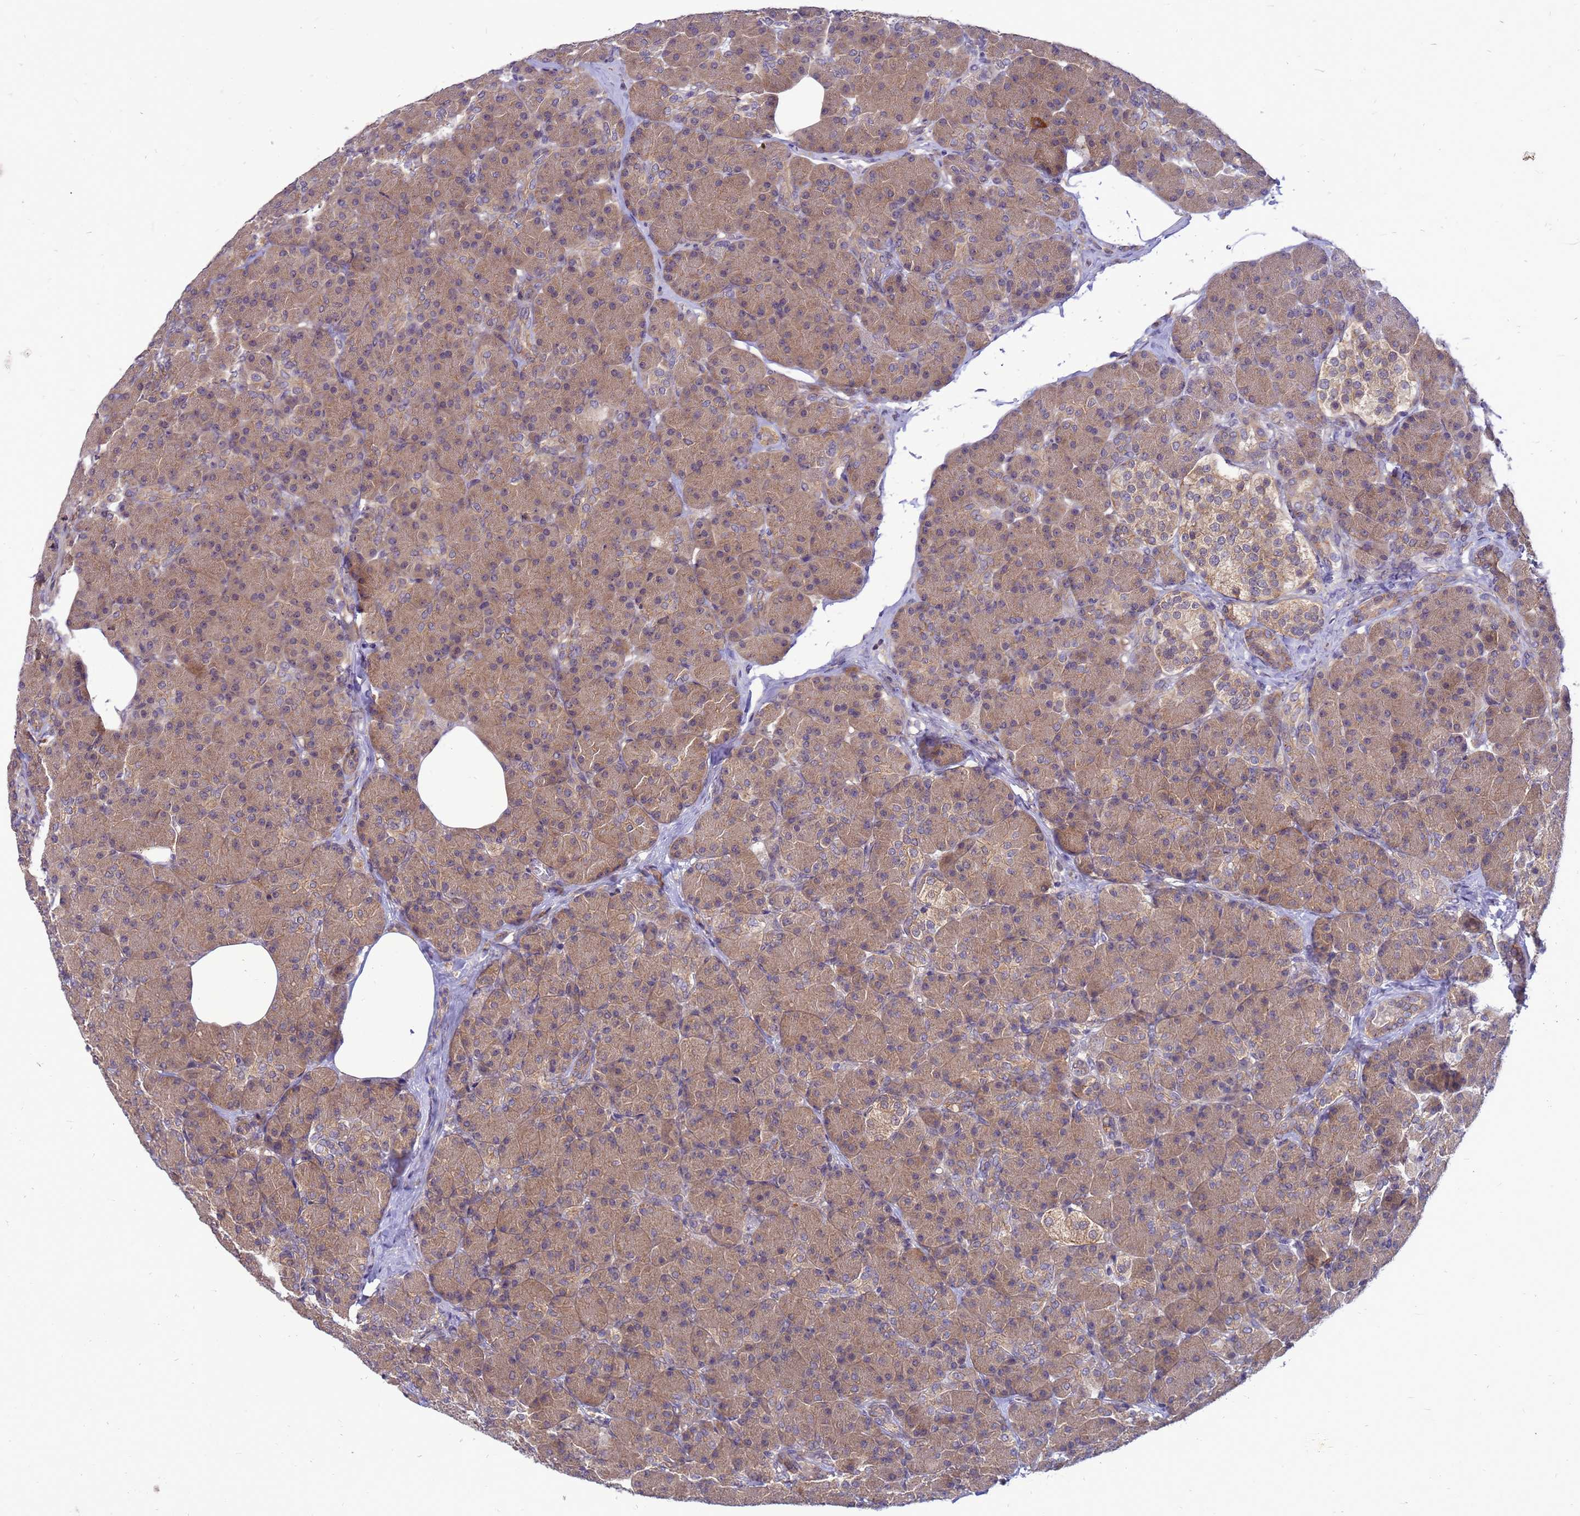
{"staining": {"intensity": "moderate", "quantity": ">75%", "location": "cytoplasmic/membranous"}, "tissue": "pancreas", "cell_type": "Exocrine glandular cells", "image_type": "normal", "snomed": [{"axis": "morphology", "description": "Normal tissue, NOS"}, {"axis": "topography", "description": "Pancreas"}], "caption": "A histopathology image of human pancreas stained for a protein exhibits moderate cytoplasmic/membranous brown staining in exocrine glandular cells. Immunohistochemistry stains the protein in brown and the nuclei are stained blue.", "gene": "ENOPH1", "patient": {"sex": "female", "age": 43}}